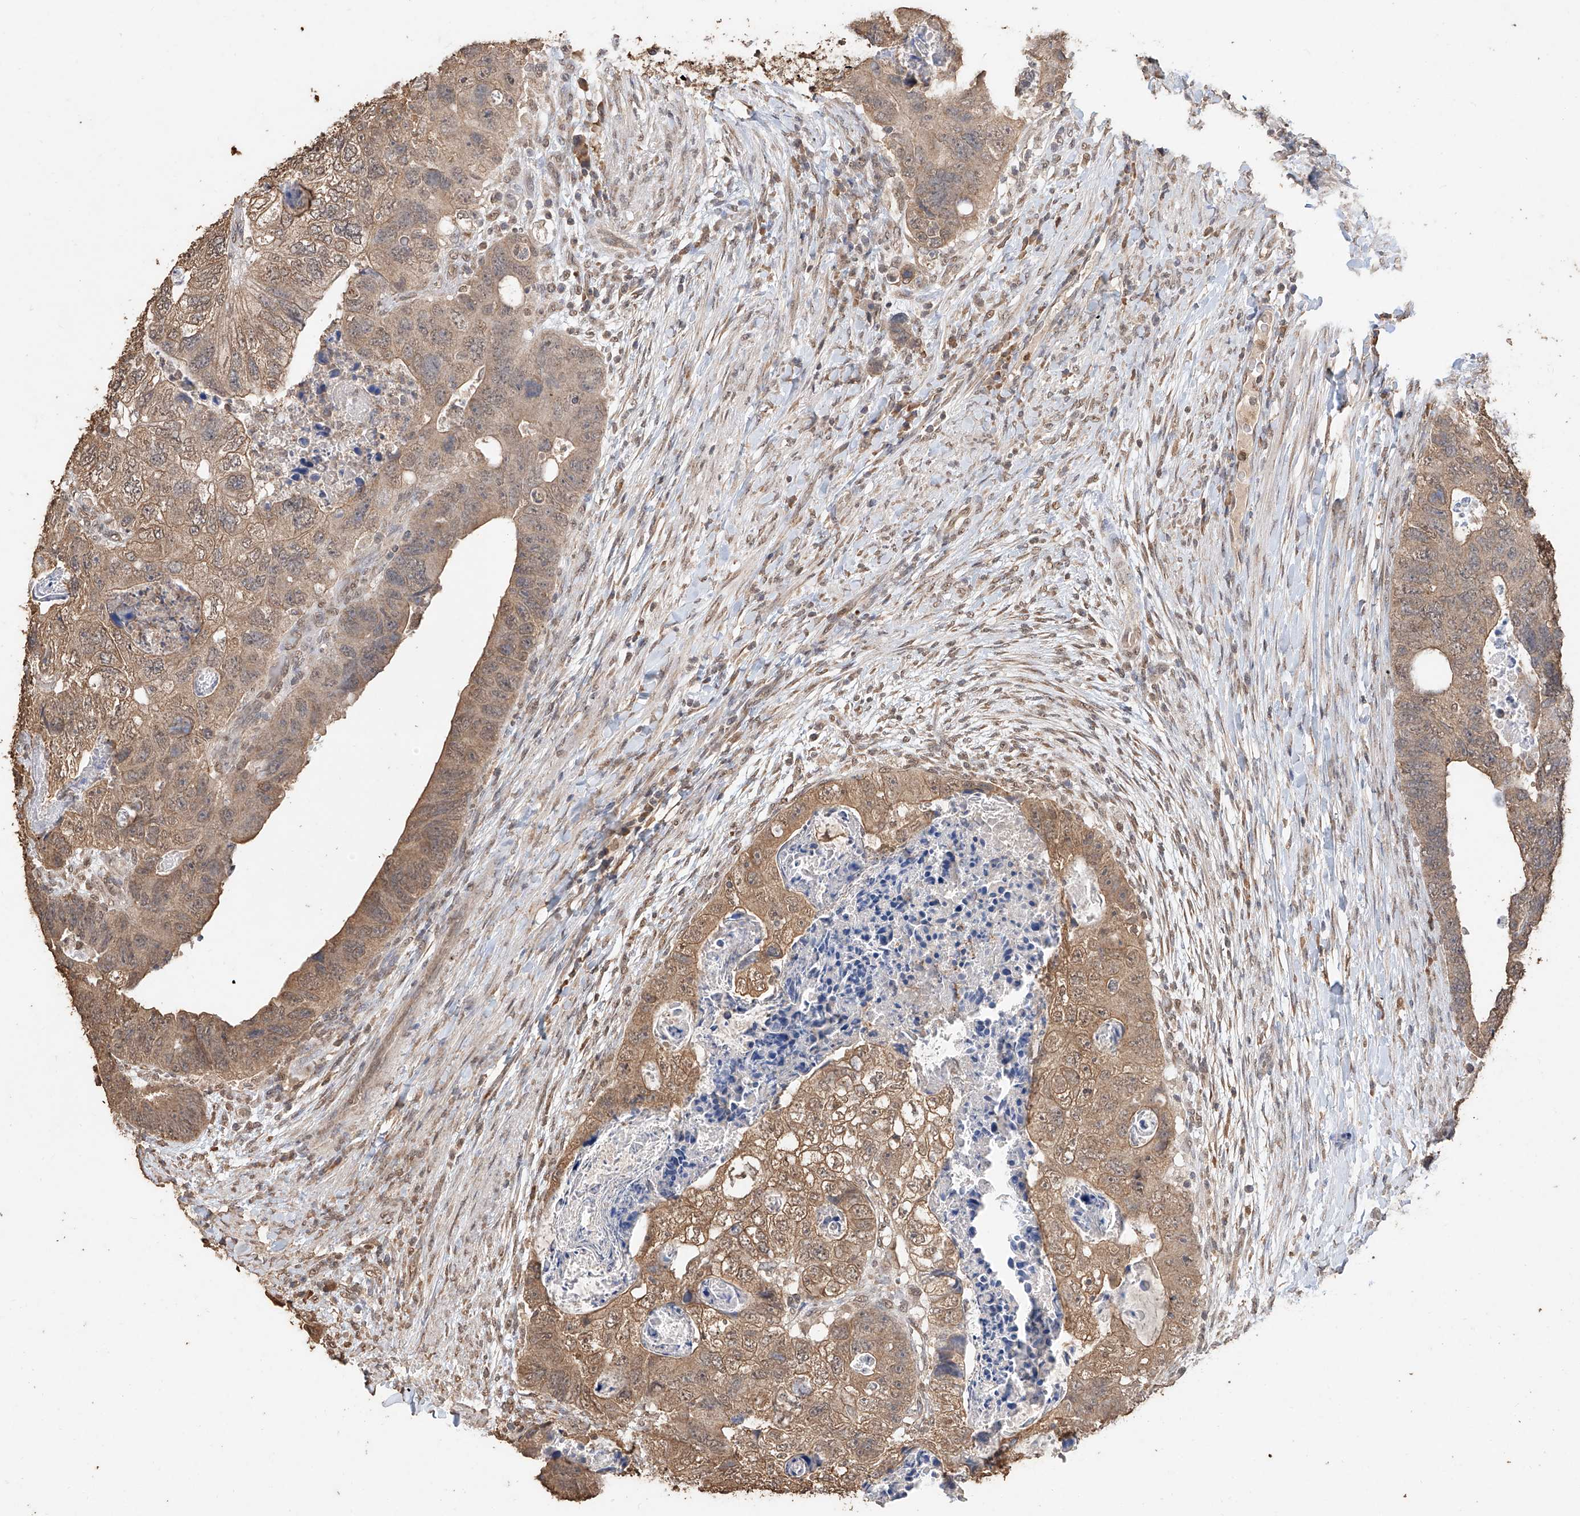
{"staining": {"intensity": "moderate", "quantity": ">75%", "location": "cytoplasmic/membranous,nuclear"}, "tissue": "colorectal cancer", "cell_type": "Tumor cells", "image_type": "cancer", "snomed": [{"axis": "morphology", "description": "Adenocarcinoma, NOS"}, {"axis": "topography", "description": "Rectum"}], "caption": "Moderate cytoplasmic/membranous and nuclear expression for a protein is appreciated in about >75% of tumor cells of adenocarcinoma (colorectal) using immunohistochemistry (IHC).", "gene": "ELOVL1", "patient": {"sex": "male", "age": 59}}